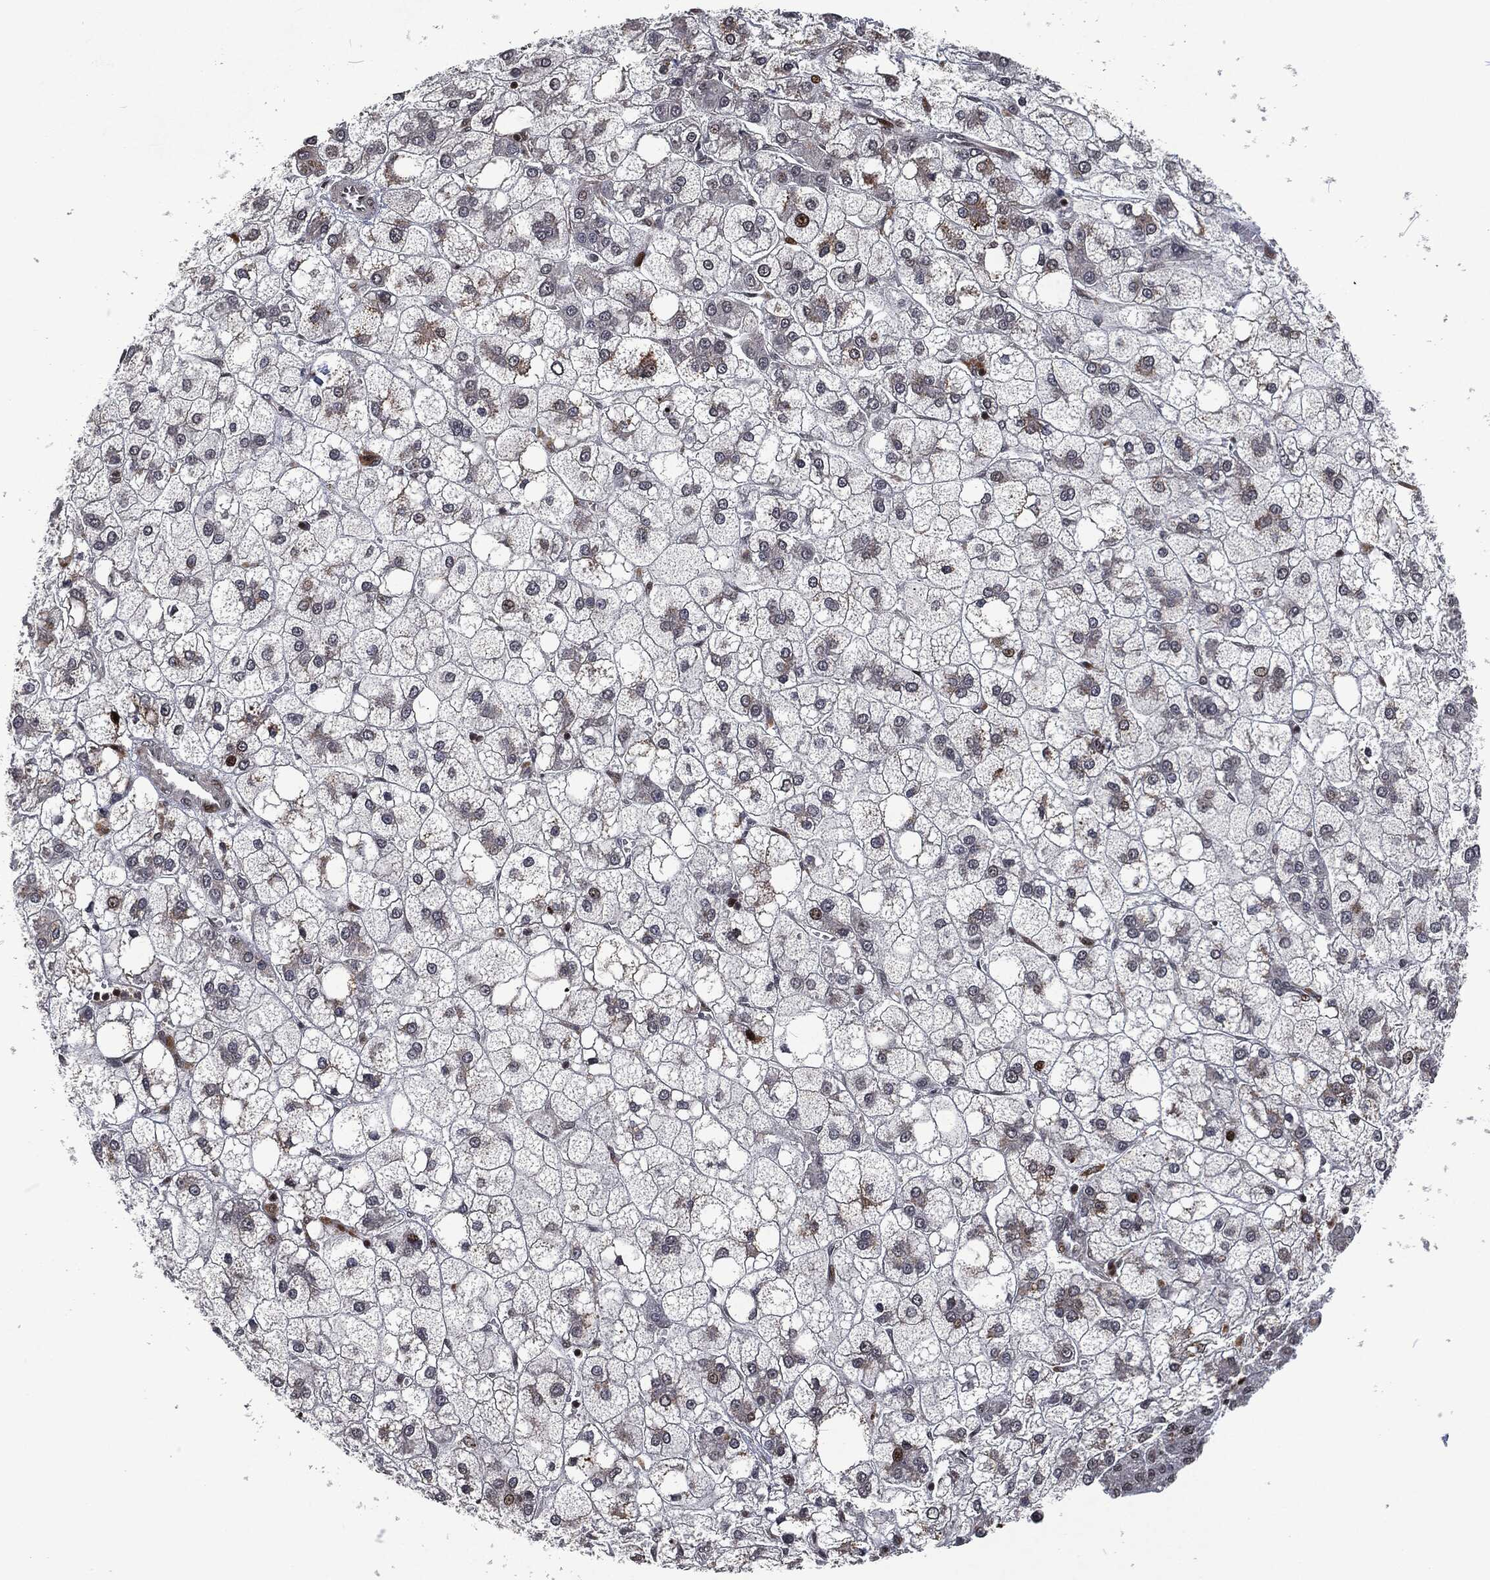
{"staining": {"intensity": "negative", "quantity": "none", "location": "none"}, "tissue": "liver cancer", "cell_type": "Tumor cells", "image_type": "cancer", "snomed": [{"axis": "morphology", "description": "Carcinoma, Hepatocellular, NOS"}, {"axis": "topography", "description": "Liver"}], "caption": "There is no significant expression in tumor cells of liver cancer (hepatocellular carcinoma). (Stains: DAB (3,3'-diaminobenzidine) IHC with hematoxylin counter stain, Microscopy: brightfield microscopy at high magnification).", "gene": "EGFR", "patient": {"sex": "male", "age": 73}}